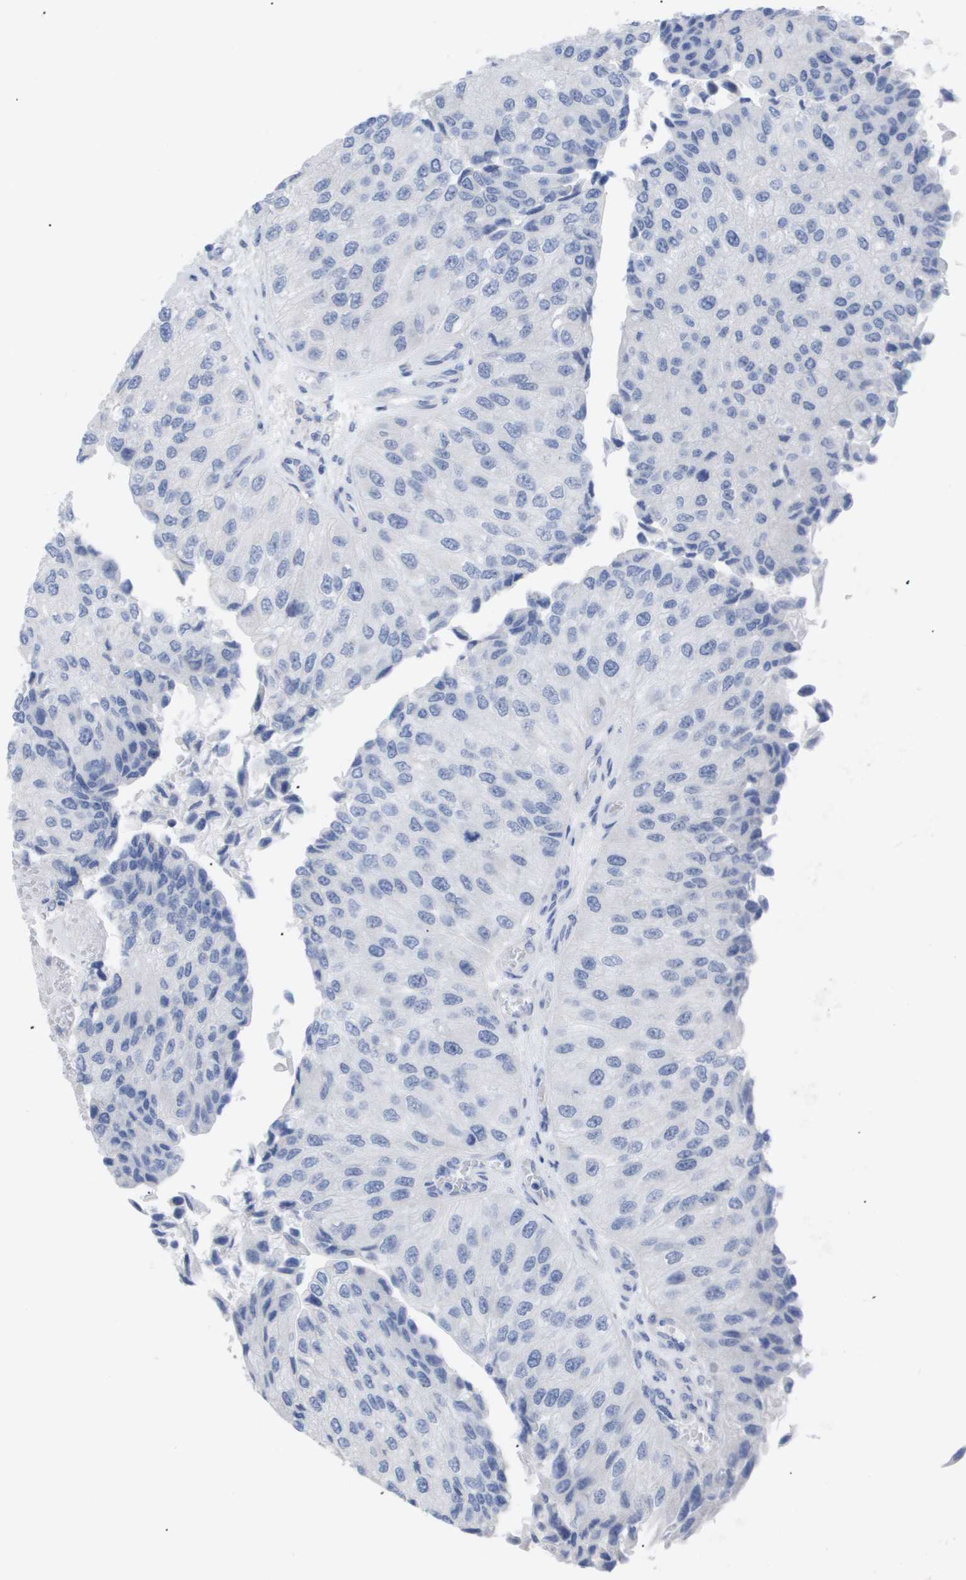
{"staining": {"intensity": "negative", "quantity": "none", "location": "none"}, "tissue": "urothelial cancer", "cell_type": "Tumor cells", "image_type": "cancer", "snomed": [{"axis": "morphology", "description": "Urothelial carcinoma, High grade"}, {"axis": "topography", "description": "Kidney"}, {"axis": "topography", "description": "Urinary bladder"}], "caption": "An immunohistochemistry (IHC) micrograph of urothelial cancer is shown. There is no staining in tumor cells of urothelial cancer.", "gene": "CAV3", "patient": {"sex": "male", "age": 77}}